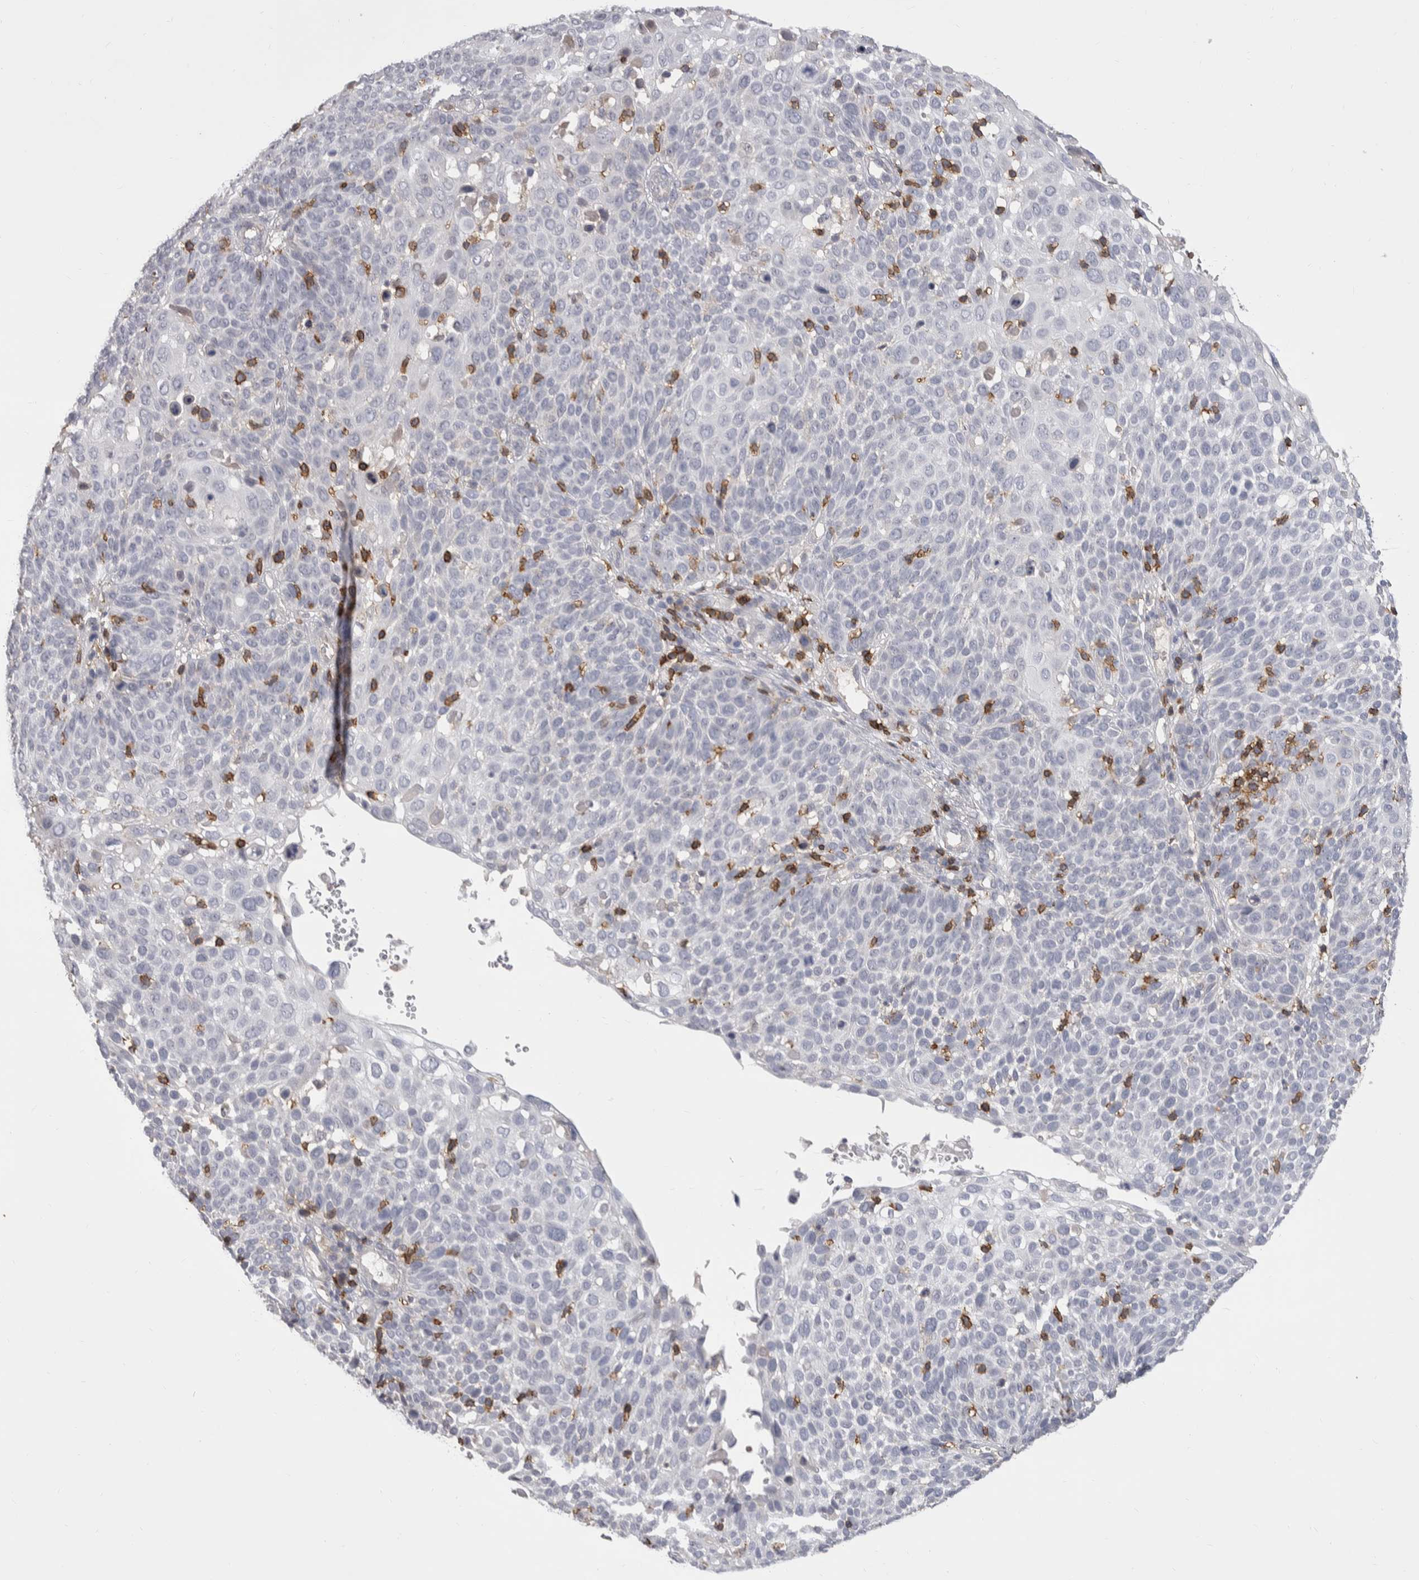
{"staining": {"intensity": "negative", "quantity": "none", "location": "none"}, "tissue": "cervical cancer", "cell_type": "Tumor cells", "image_type": "cancer", "snomed": [{"axis": "morphology", "description": "Squamous cell carcinoma, NOS"}, {"axis": "topography", "description": "Cervix"}], "caption": "This is an immunohistochemistry (IHC) micrograph of cervical squamous cell carcinoma. There is no positivity in tumor cells.", "gene": "CEP295NL", "patient": {"sex": "female", "age": 74}}